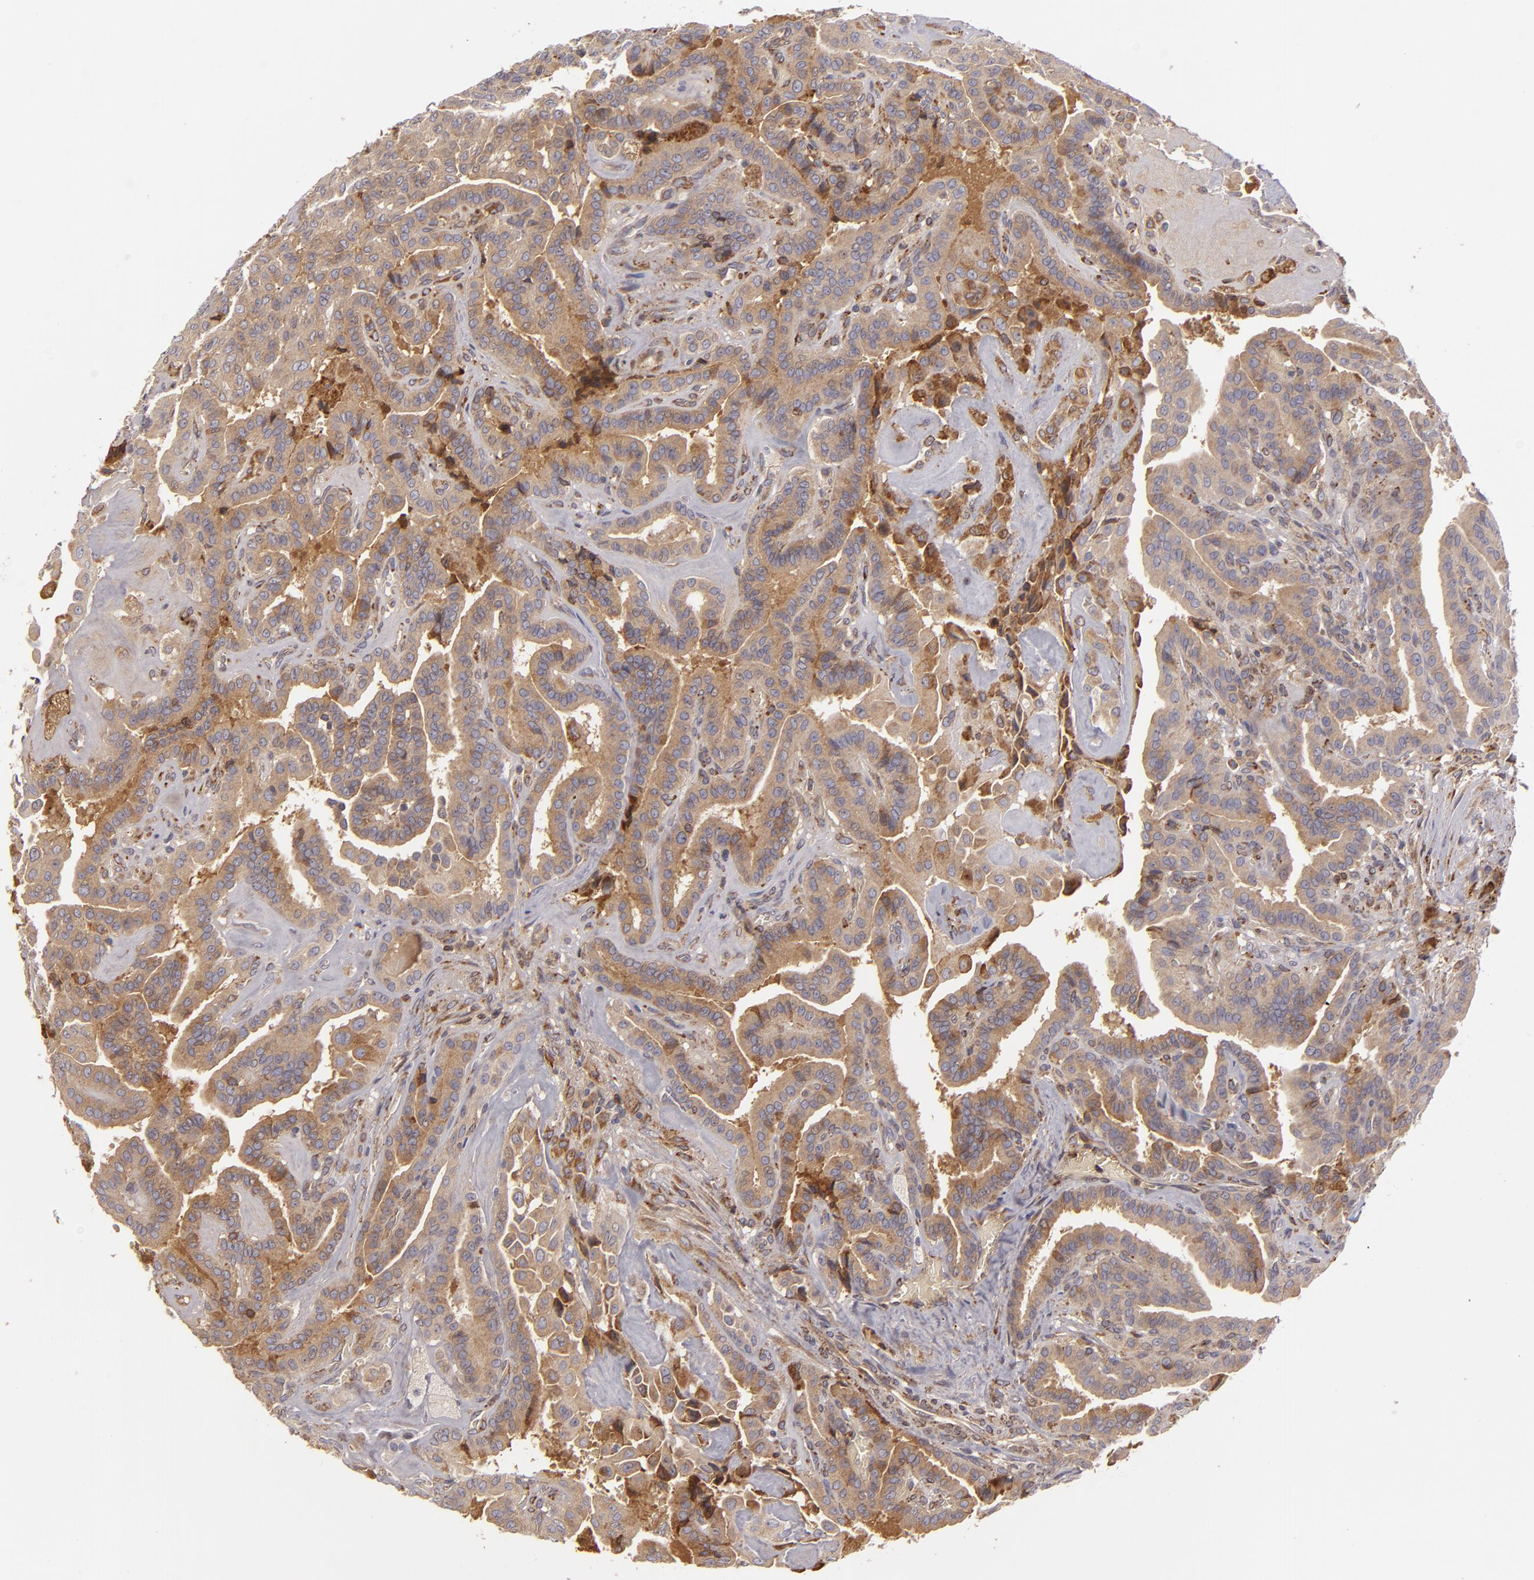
{"staining": {"intensity": "moderate", "quantity": ">75%", "location": "cytoplasmic/membranous"}, "tissue": "thyroid cancer", "cell_type": "Tumor cells", "image_type": "cancer", "snomed": [{"axis": "morphology", "description": "Papillary adenocarcinoma, NOS"}, {"axis": "topography", "description": "Thyroid gland"}], "caption": "There is medium levels of moderate cytoplasmic/membranous positivity in tumor cells of papillary adenocarcinoma (thyroid), as demonstrated by immunohistochemical staining (brown color).", "gene": "CFB", "patient": {"sex": "male", "age": 87}}